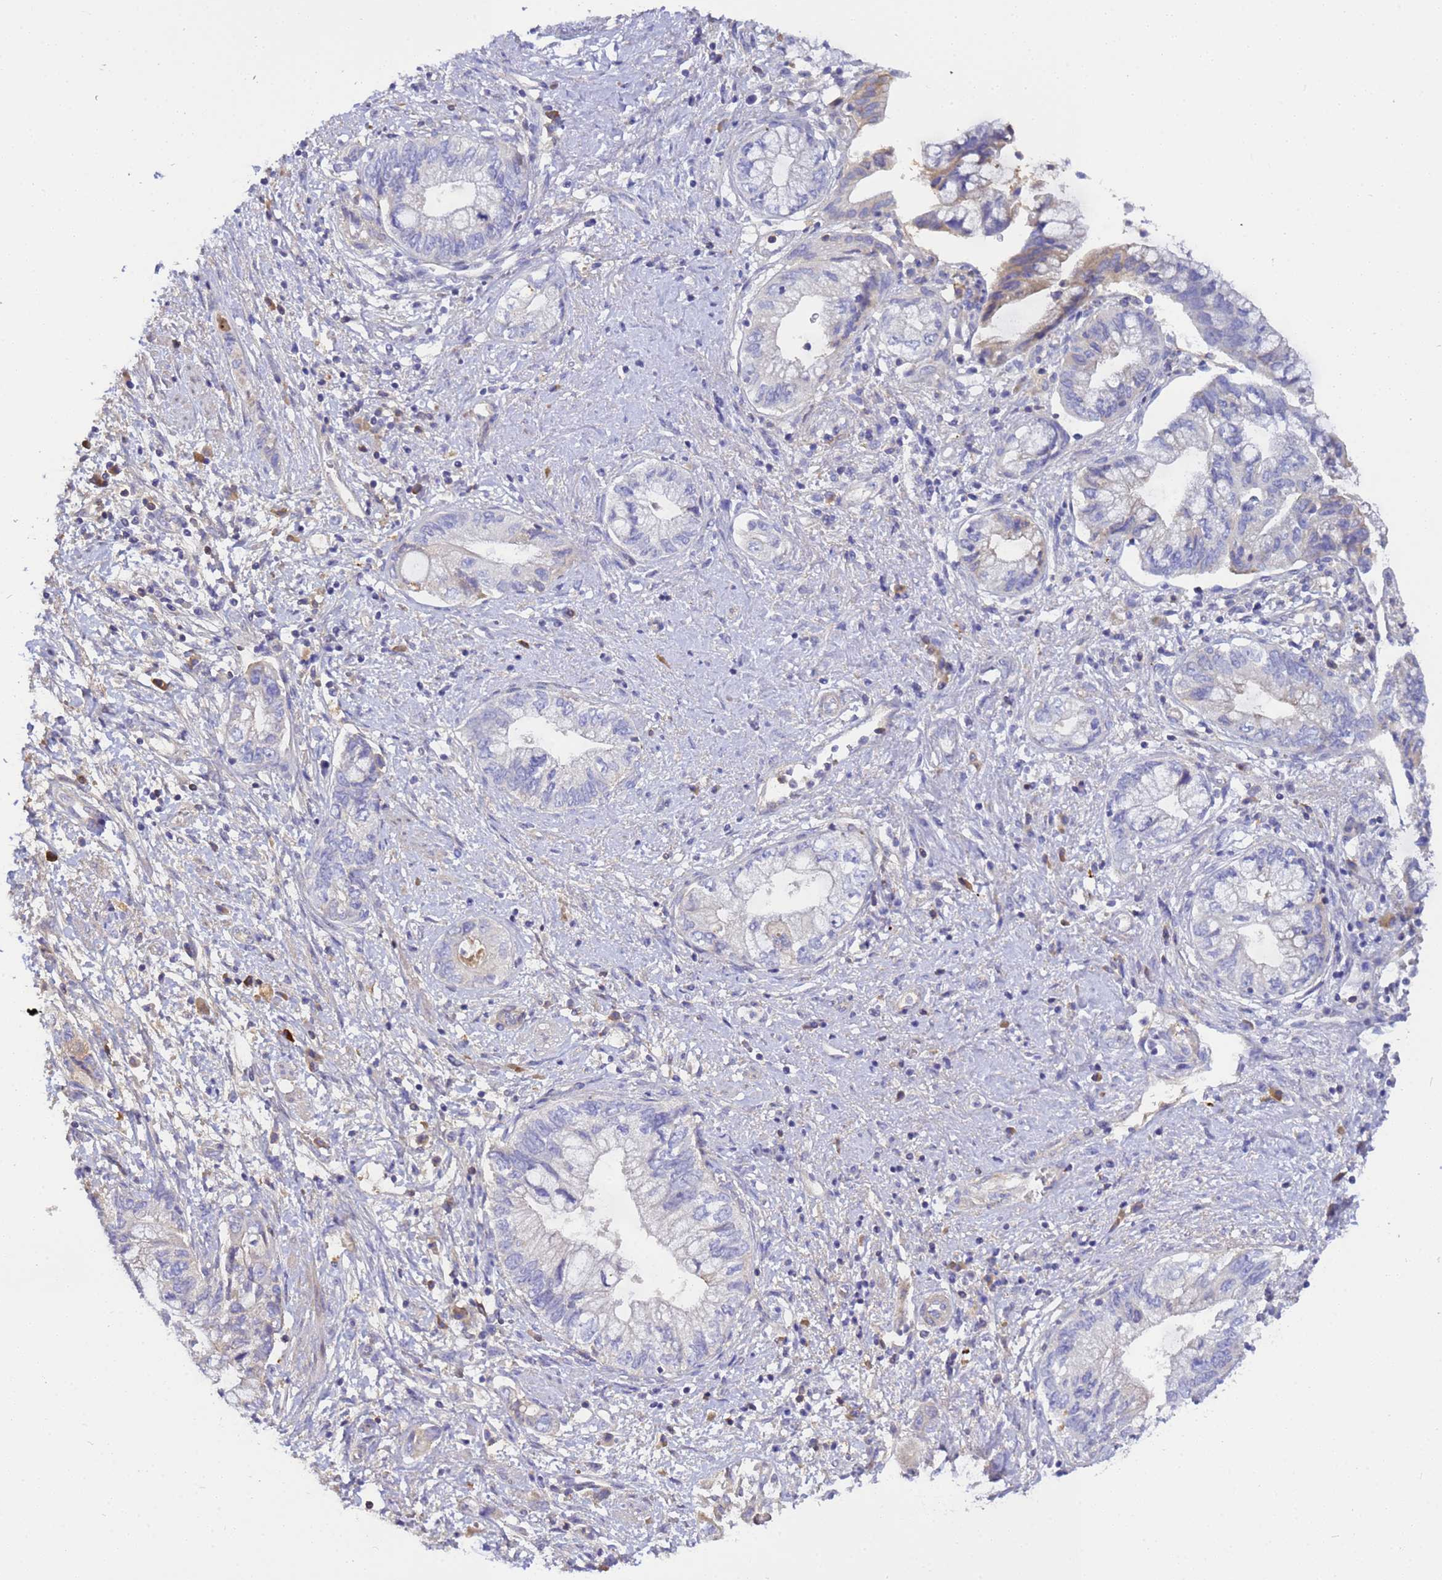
{"staining": {"intensity": "negative", "quantity": "none", "location": "none"}, "tissue": "pancreatic cancer", "cell_type": "Tumor cells", "image_type": "cancer", "snomed": [{"axis": "morphology", "description": "Adenocarcinoma, NOS"}, {"axis": "topography", "description": "Pancreas"}], "caption": "High power microscopy photomicrograph of an IHC histopathology image of pancreatic adenocarcinoma, revealing no significant expression in tumor cells.", "gene": "TBCD", "patient": {"sex": "female", "age": 73}}